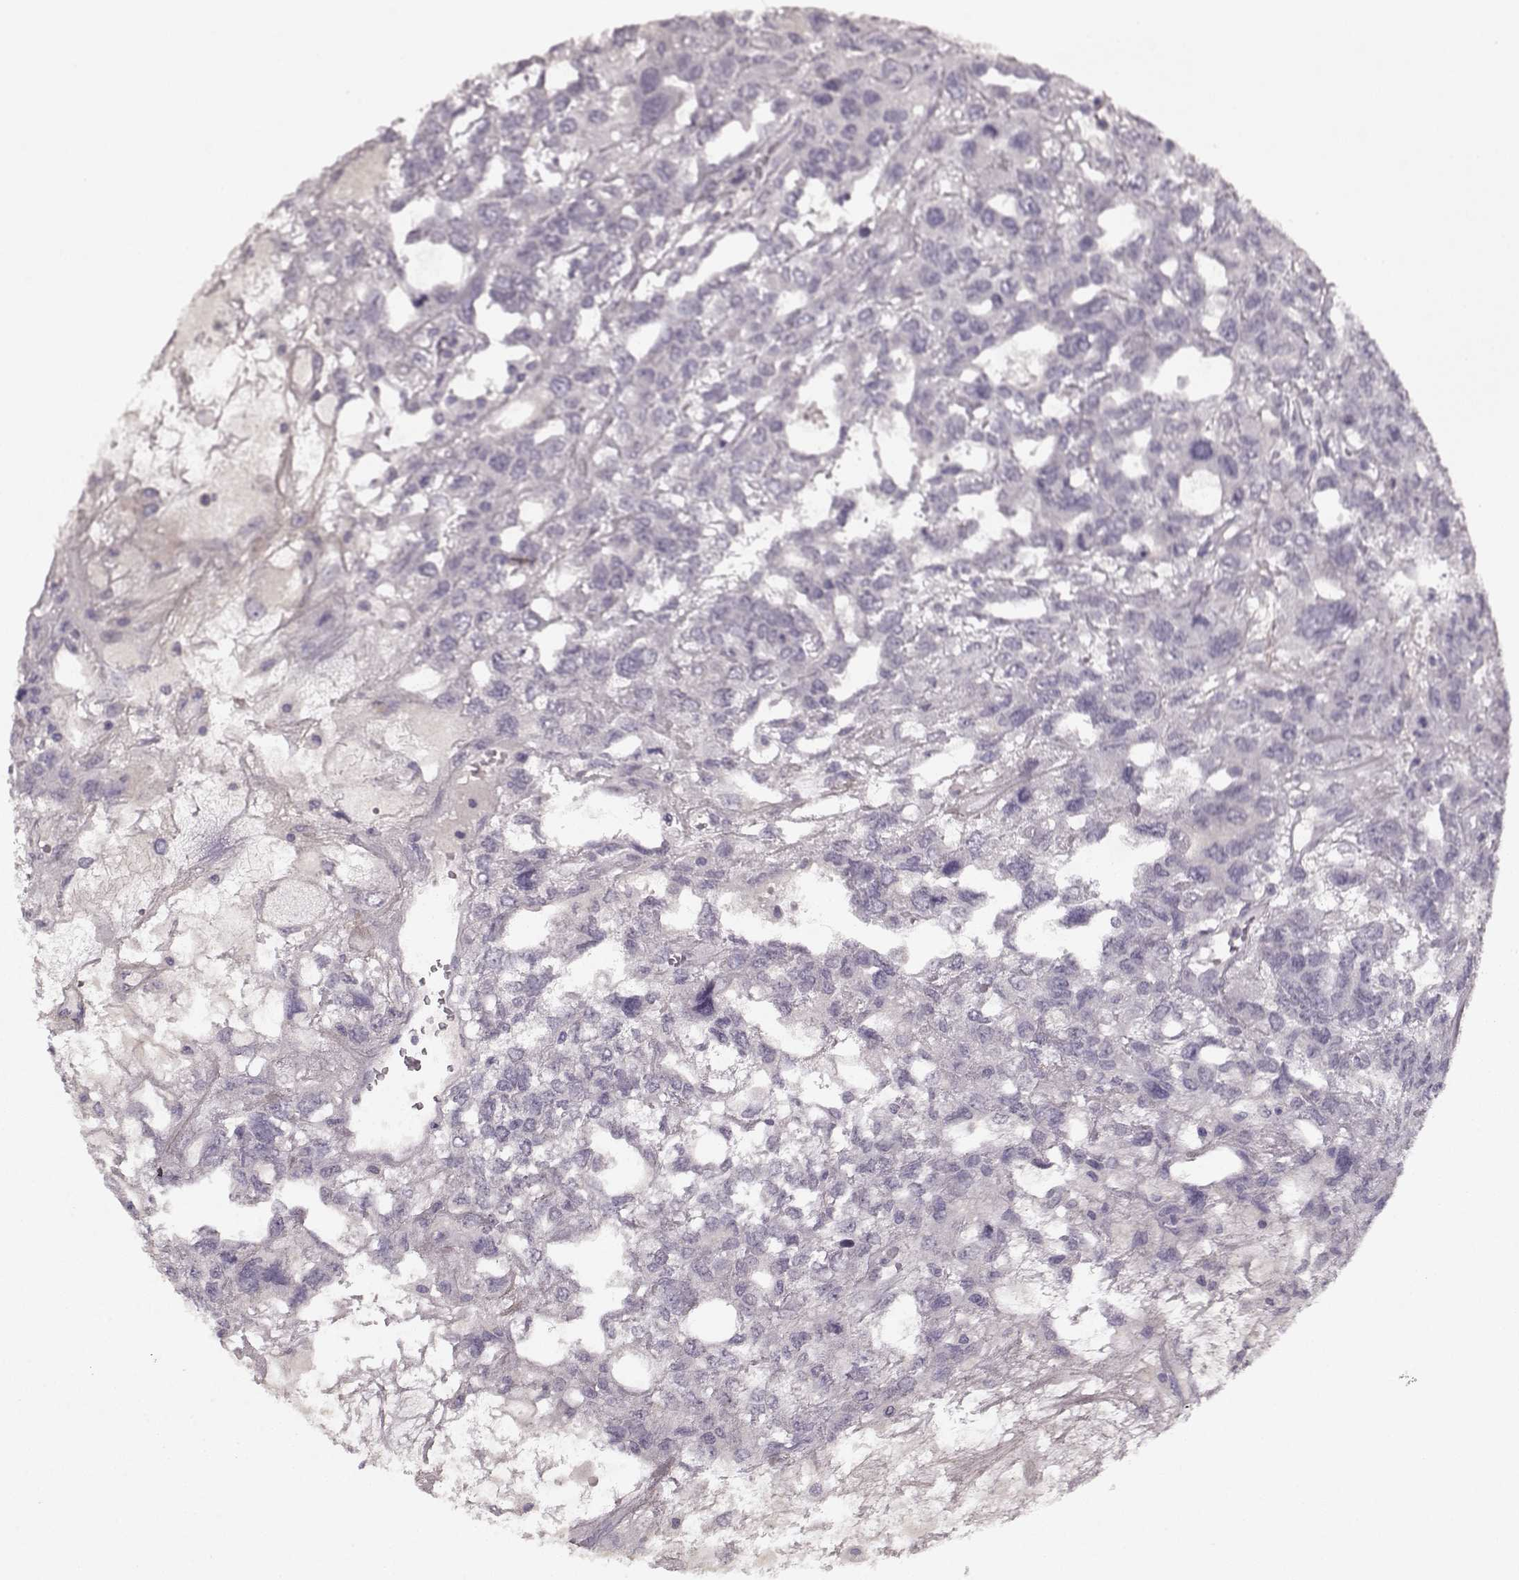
{"staining": {"intensity": "negative", "quantity": "none", "location": "none"}, "tissue": "testis cancer", "cell_type": "Tumor cells", "image_type": "cancer", "snomed": [{"axis": "morphology", "description": "Seminoma, NOS"}, {"axis": "topography", "description": "Testis"}], "caption": "DAB immunohistochemical staining of human testis cancer (seminoma) shows no significant positivity in tumor cells.", "gene": "LUM", "patient": {"sex": "male", "age": 52}}